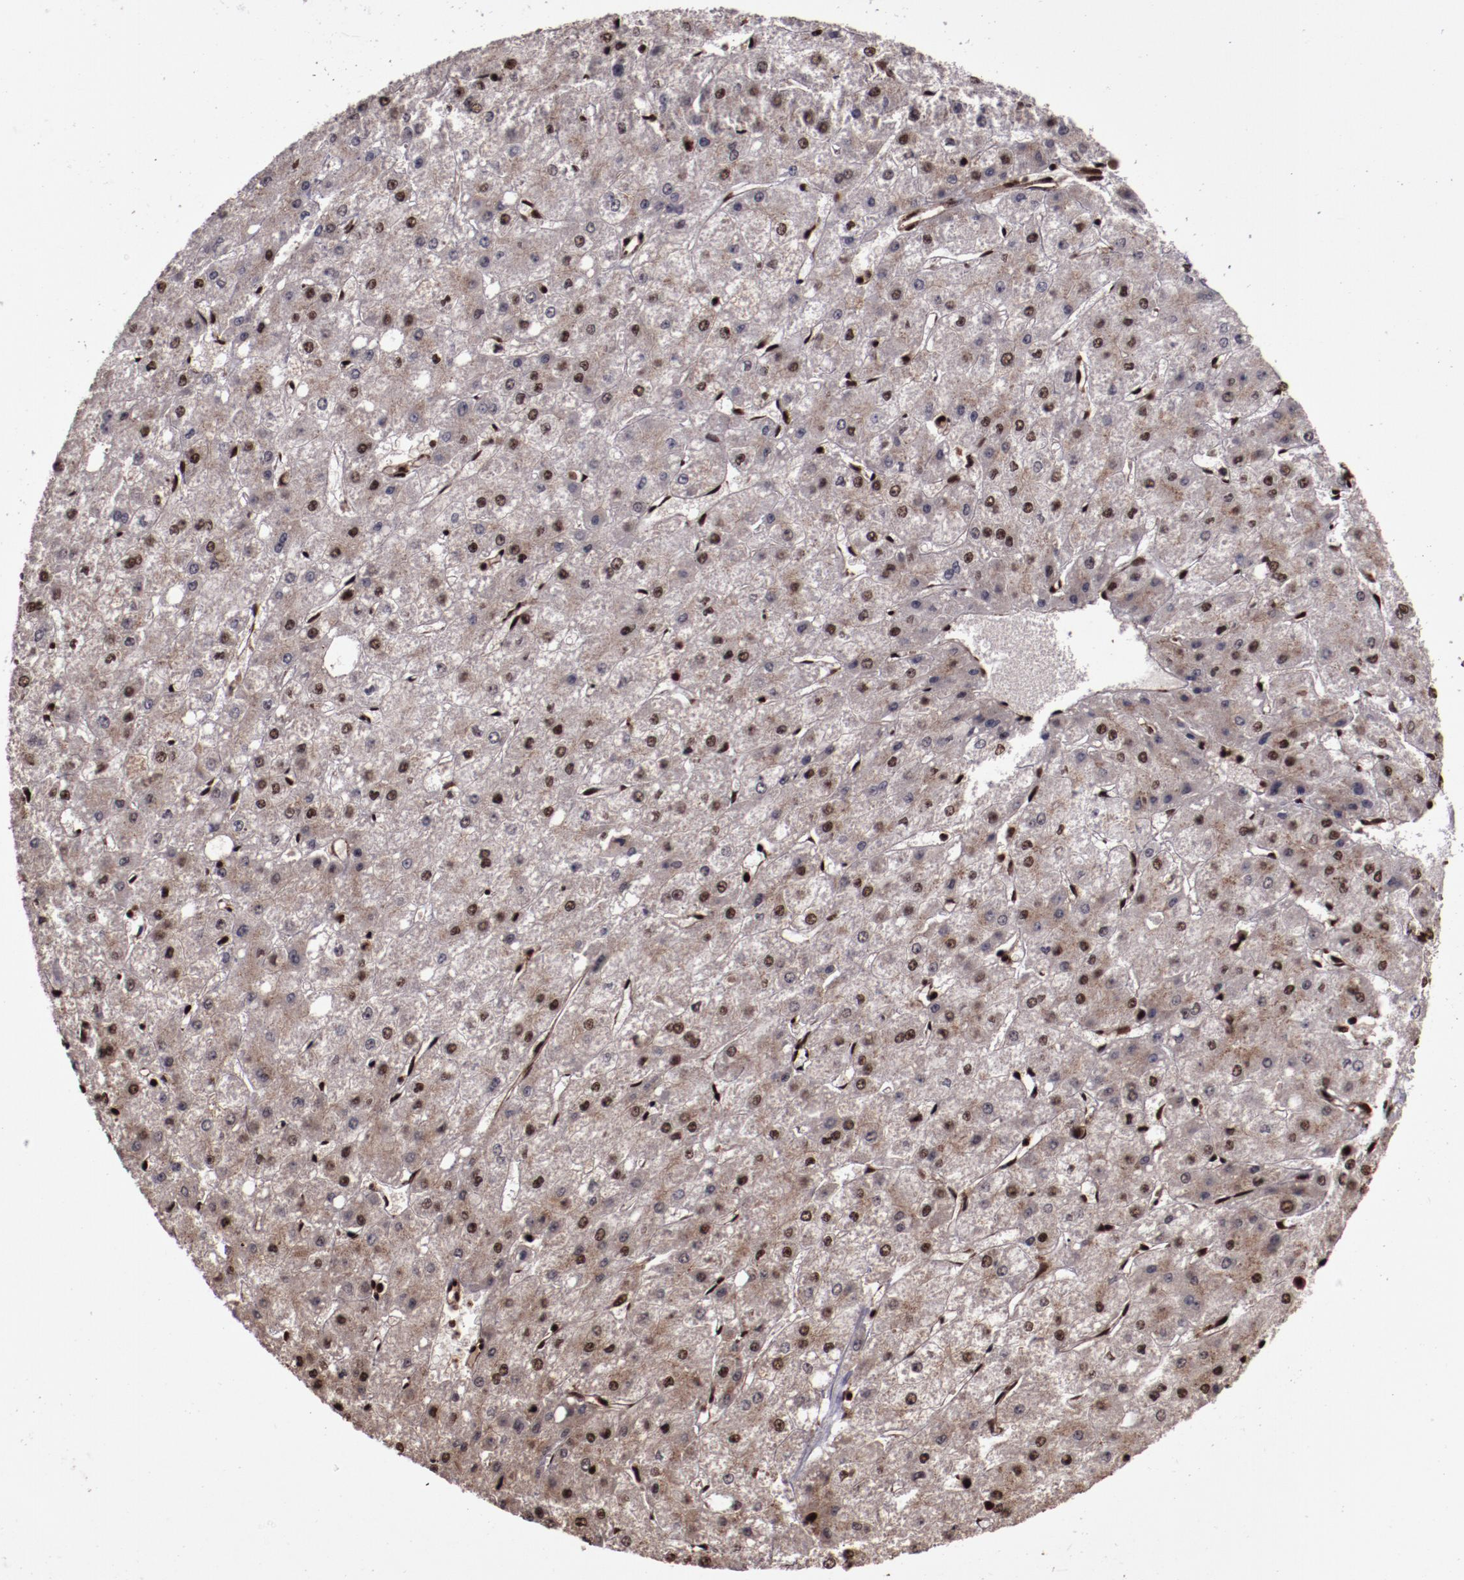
{"staining": {"intensity": "moderate", "quantity": "25%-75%", "location": "cytoplasmic/membranous,nuclear"}, "tissue": "liver cancer", "cell_type": "Tumor cells", "image_type": "cancer", "snomed": [{"axis": "morphology", "description": "Carcinoma, Hepatocellular, NOS"}, {"axis": "topography", "description": "Liver"}], "caption": "Immunohistochemistry (DAB) staining of human hepatocellular carcinoma (liver) exhibits moderate cytoplasmic/membranous and nuclear protein staining in approximately 25%-75% of tumor cells. The staining was performed using DAB to visualize the protein expression in brown, while the nuclei were stained in blue with hematoxylin (Magnification: 20x).", "gene": "SNW1", "patient": {"sex": "female", "age": 52}}